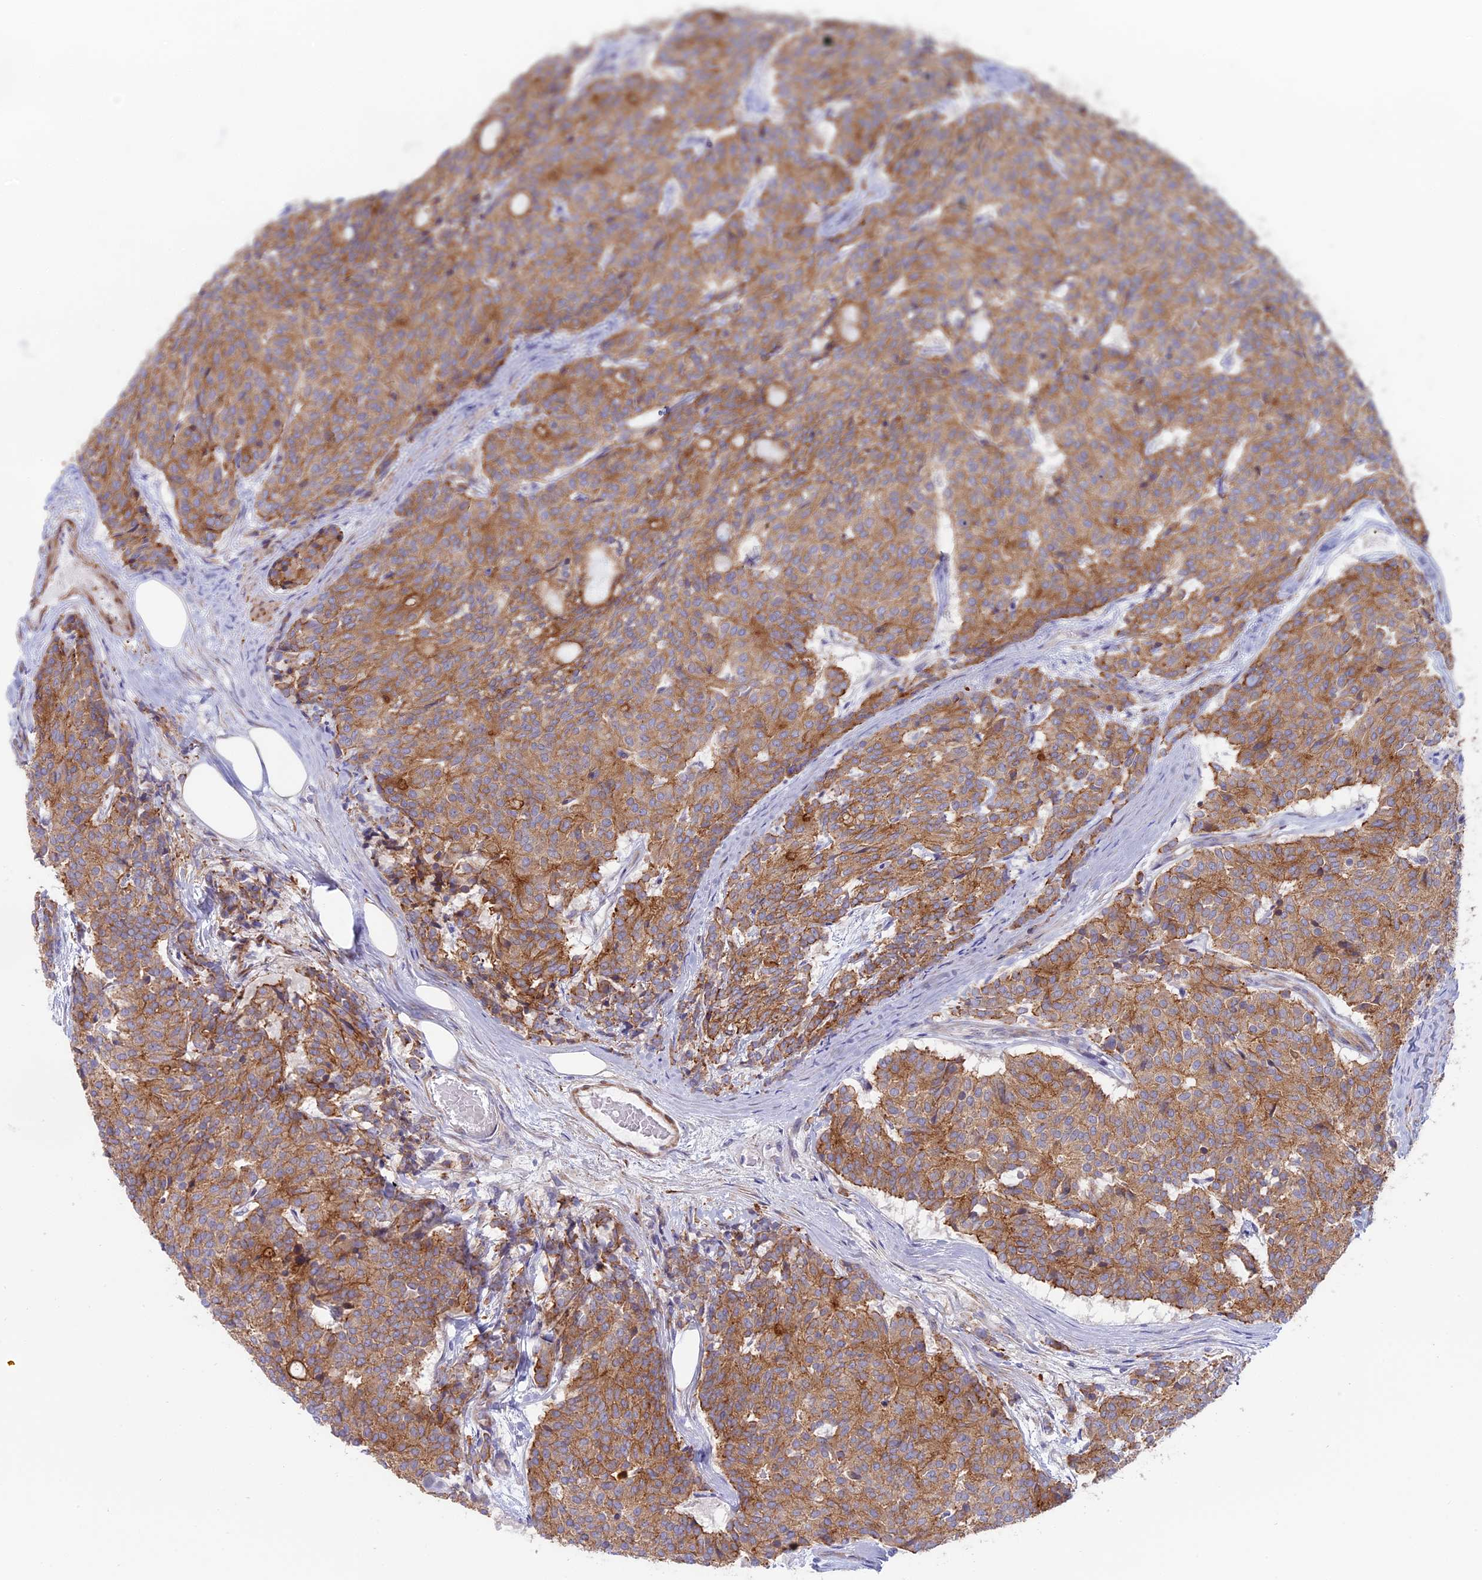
{"staining": {"intensity": "moderate", "quantity": ">75%", "location": "cytoplasmic/membranous"}, "tissue": "carcinoid", "cell_type": "Tumor cells", "image_type": "cancer", "snomed": [{"axis": "morphology", "description": "Carcinoid, malignant, NOS"}, {"axis": "topography", "description": "Pancreas"}], "caption": "The immunohistochemical stain highlights moderate cytoplasmic/membranous expression in tumor cells of malignant carcinoid tissue.", "gene": "MYO5B", "patient": {"sex": "female", "age": 54}}